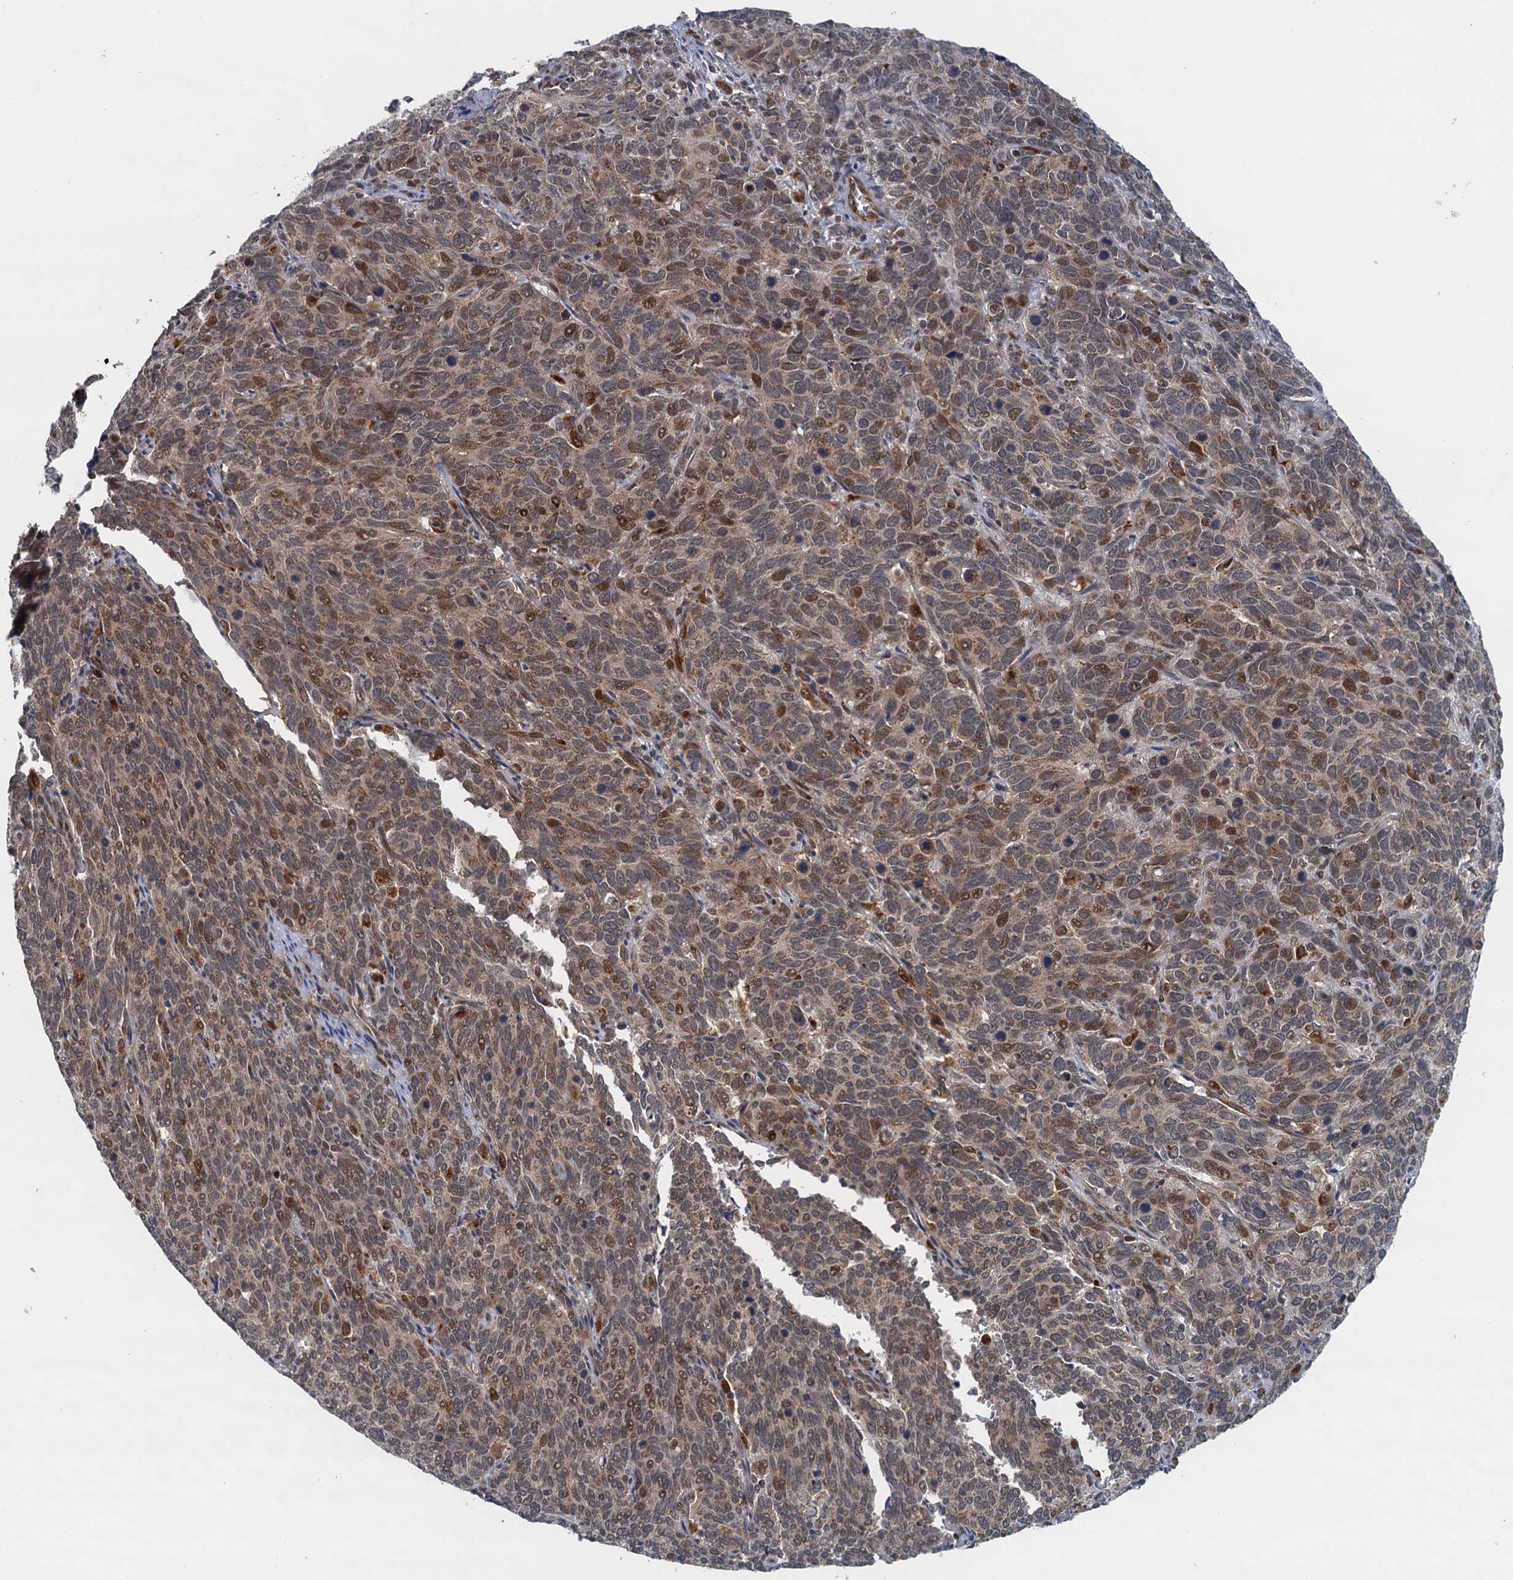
{"staining": {"intensity": "moderate", "quantity": "<25%", "location": "nuclear"}, "tissue": "cervical cancer", "cell_type": "Tumor cells", "image_type": "cancer", "snomed": [{"axis": "morphology", "description": "Squamous cell carcinoma, NOS"}, {"axis": "topography", "description": "Cervix"}], "caption": "A histopathology image showing moderate nuclear expression in approximately <25% of tumor cells in cervical cancer, as visualized by brown immunohistochemical staining.", "gene": "NLRP10", "patient": {"sex": "female", "age": 60}}